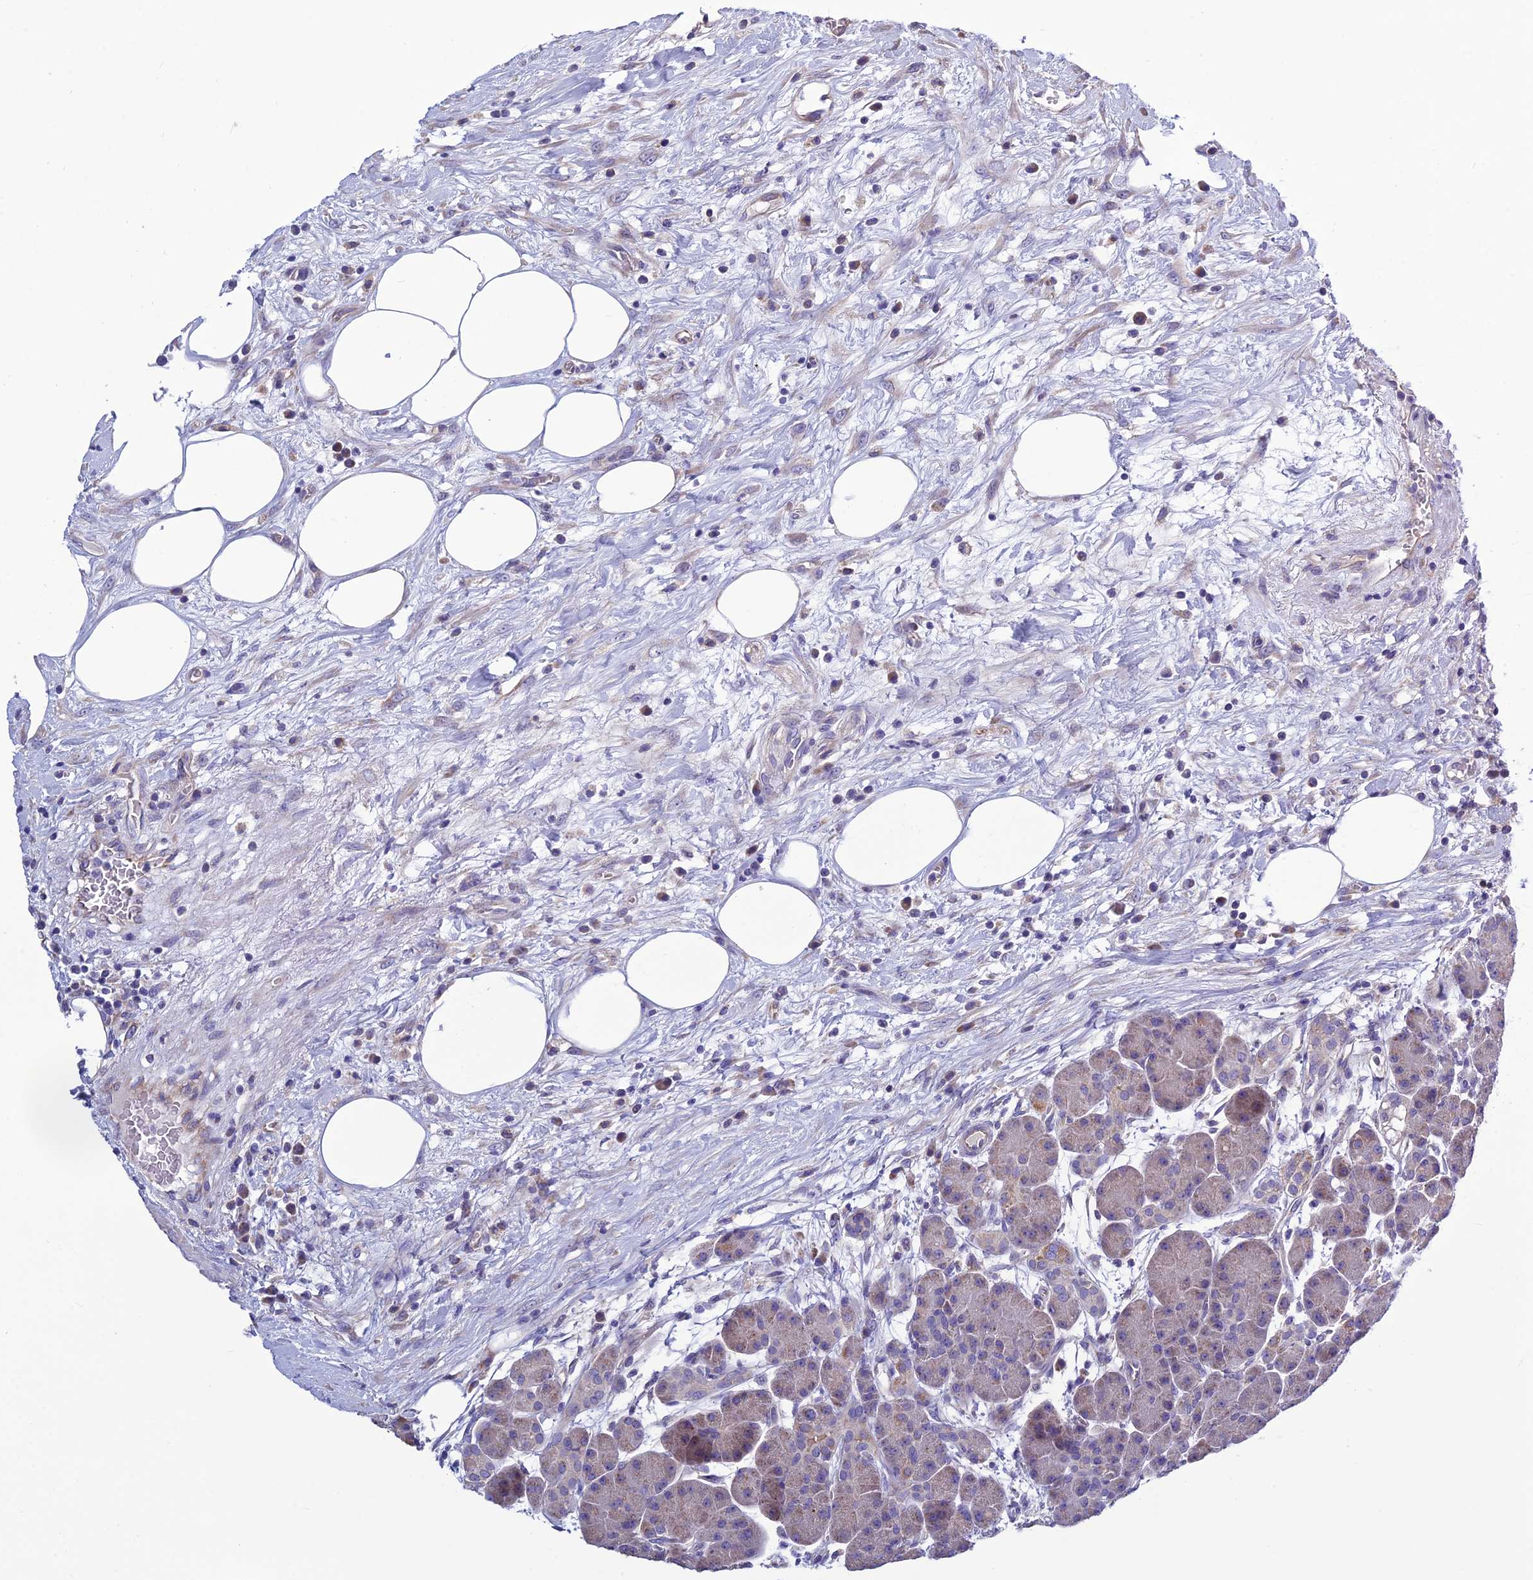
{"staining": {"intensity": "strong", "quantity": "<25%", "location": "cytoplasmic/membranous"}, "tissue": "pancreas", "cell_type": "Exocrine glandular cells", "image_type": "normal", "snomed": [{"axis": "morphology", "description": "Normal tissue, NOS"}, {"axis": "topography", "description": "Pancreas"}], "caption": "A micrograph of pancreas stained for a protein displays strong cytoplasmic/membranous brown staining in exocrine glandular cells. The protein of interest is shown in brown color, while the nuclei are stained blue.", "gene": "BHMT2", "patient": {"sex": "male", "age": 63}}